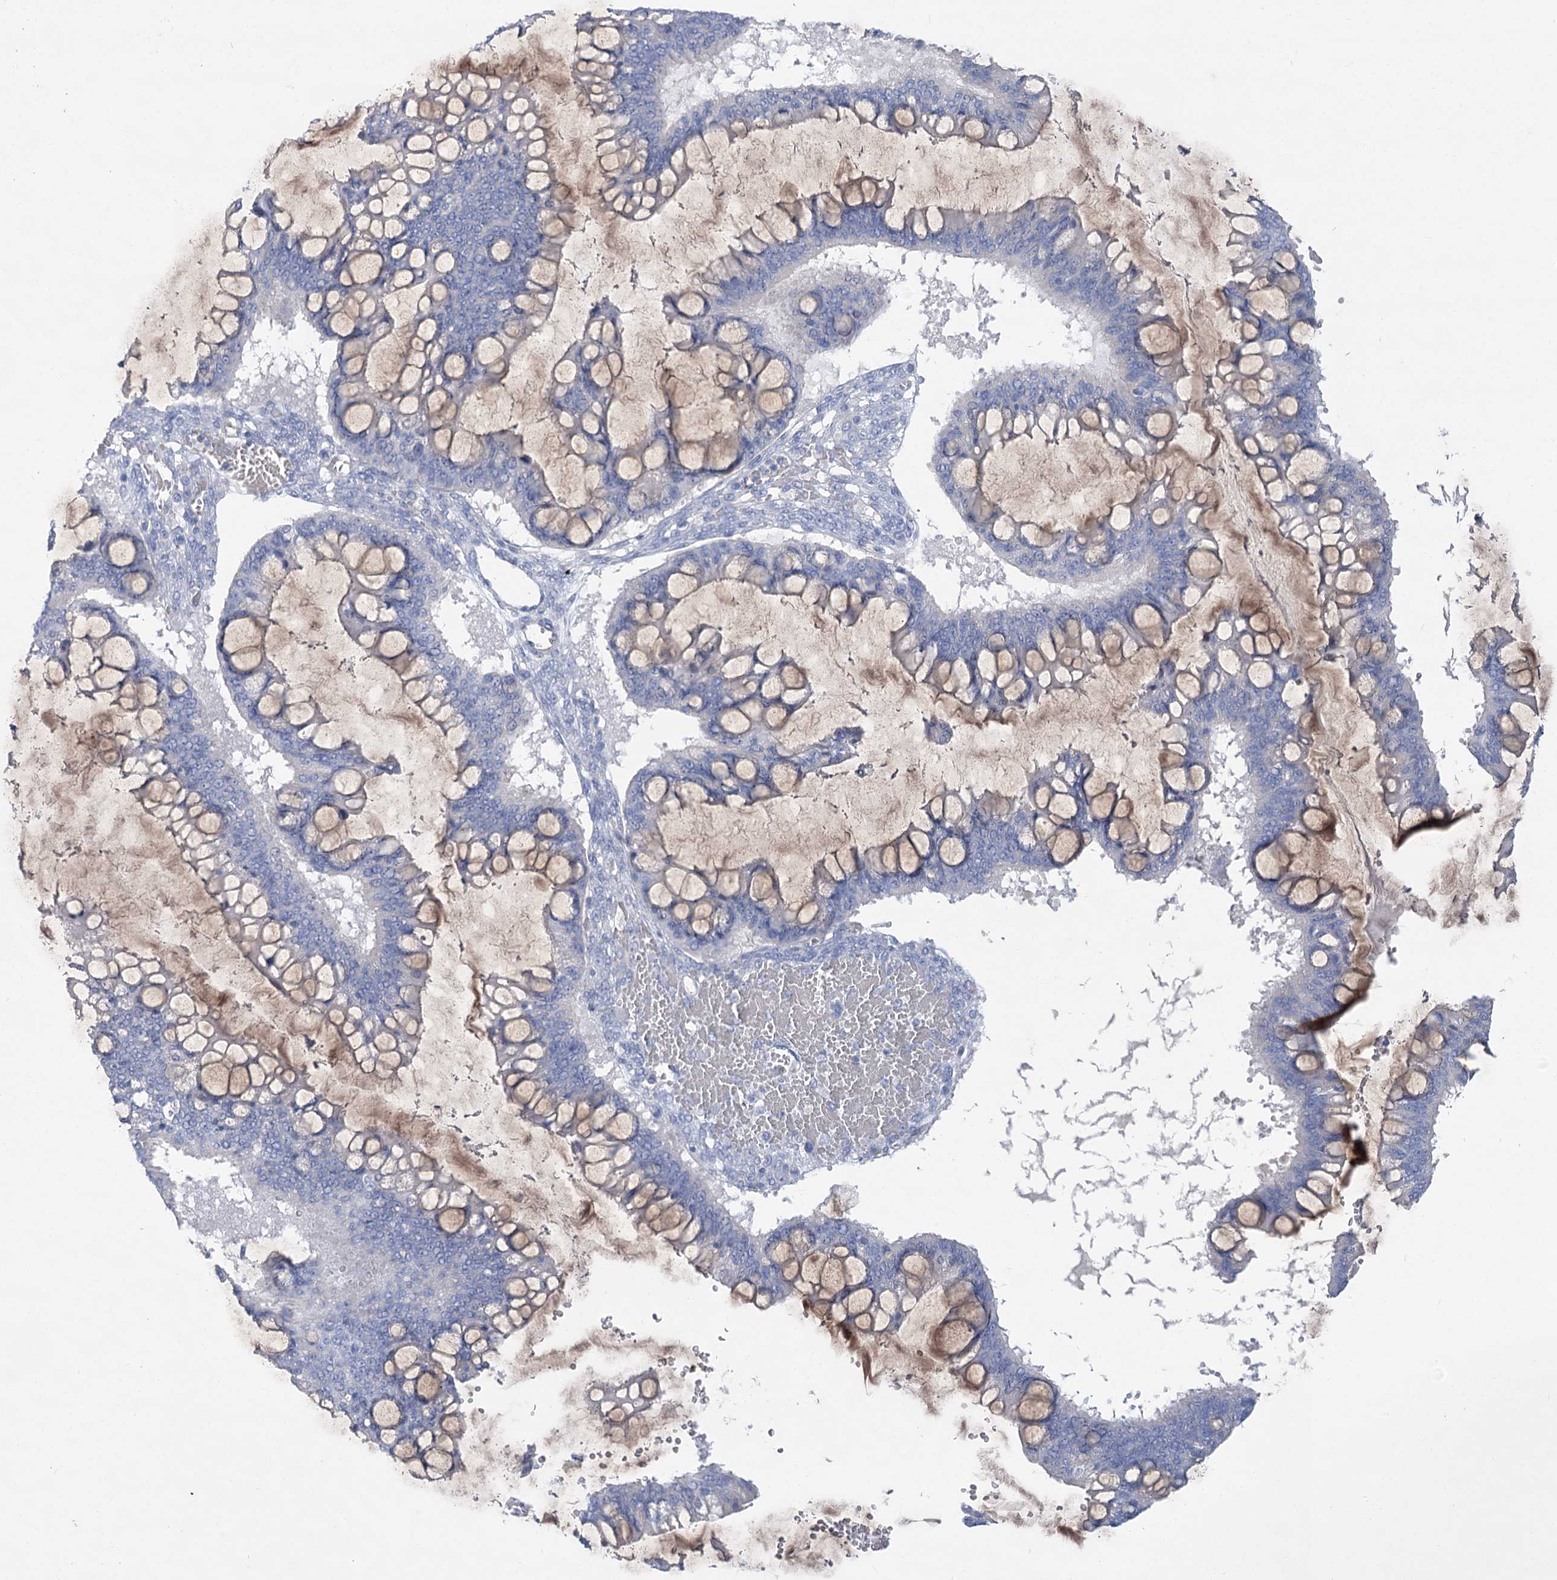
{"staining": {"intensity": "weak", "quantity": "25%-75%", "location": "cytoplasmic/membranous"}, "tissue": "ovarian cancer", "cell_type": "Tumor cells", "image_type": "cancer", "snomed": [{"axis": "morphology", "description": "Cystadenocarcinoma, mucinous, NOS"}, {"axis": "topography", "description": "Ovary"}], "caption": "This is a micrograph of immunohistochemistry (IHC) staining of ovarian cancer (mucinous cystadenocarcinoma), which shows weak staining in the cytoplasmic/membranous of tumor cells.", "gene": "SLC9A3", "patient": {"sex": "female", "age": 73}}